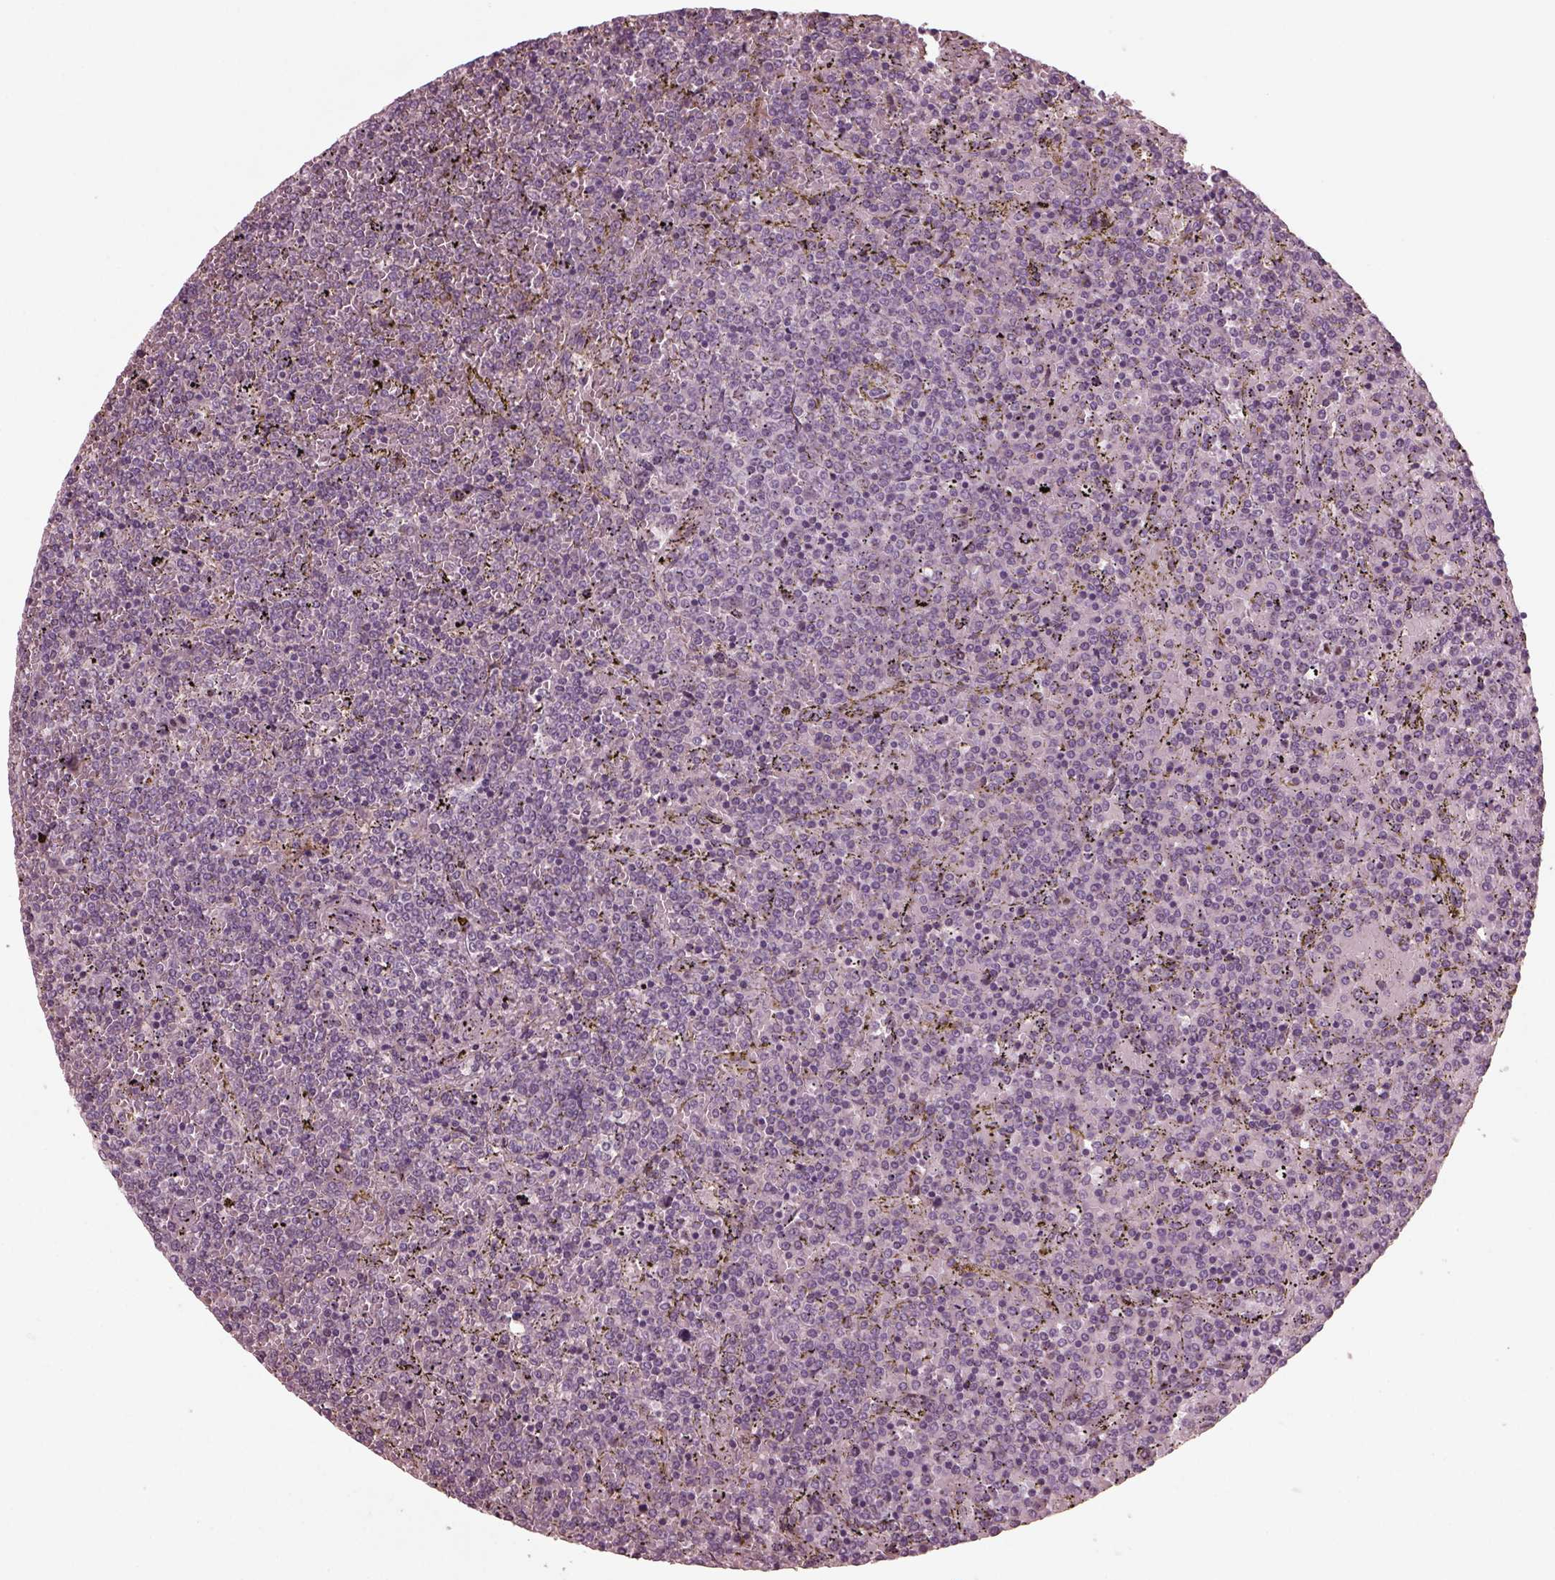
{"staining": {"intensity": "negative", "quantity": "none", "location": "none"}, "tissue": "lymphoma", "cell_type": "Tumor cells", "image_type": "cancer", "snomed": [{"axis": "morphology", "description": "Malignant lymphoma, non-Hodgkin's type, Low grade"}, {"axis": "topography", "description": "Spleen"}], "caption": "Tumor cells are negative for brown protein staining in lymphoma.", "gene": "SAXO1", "patient": {"sex": "female", "age": 77}}